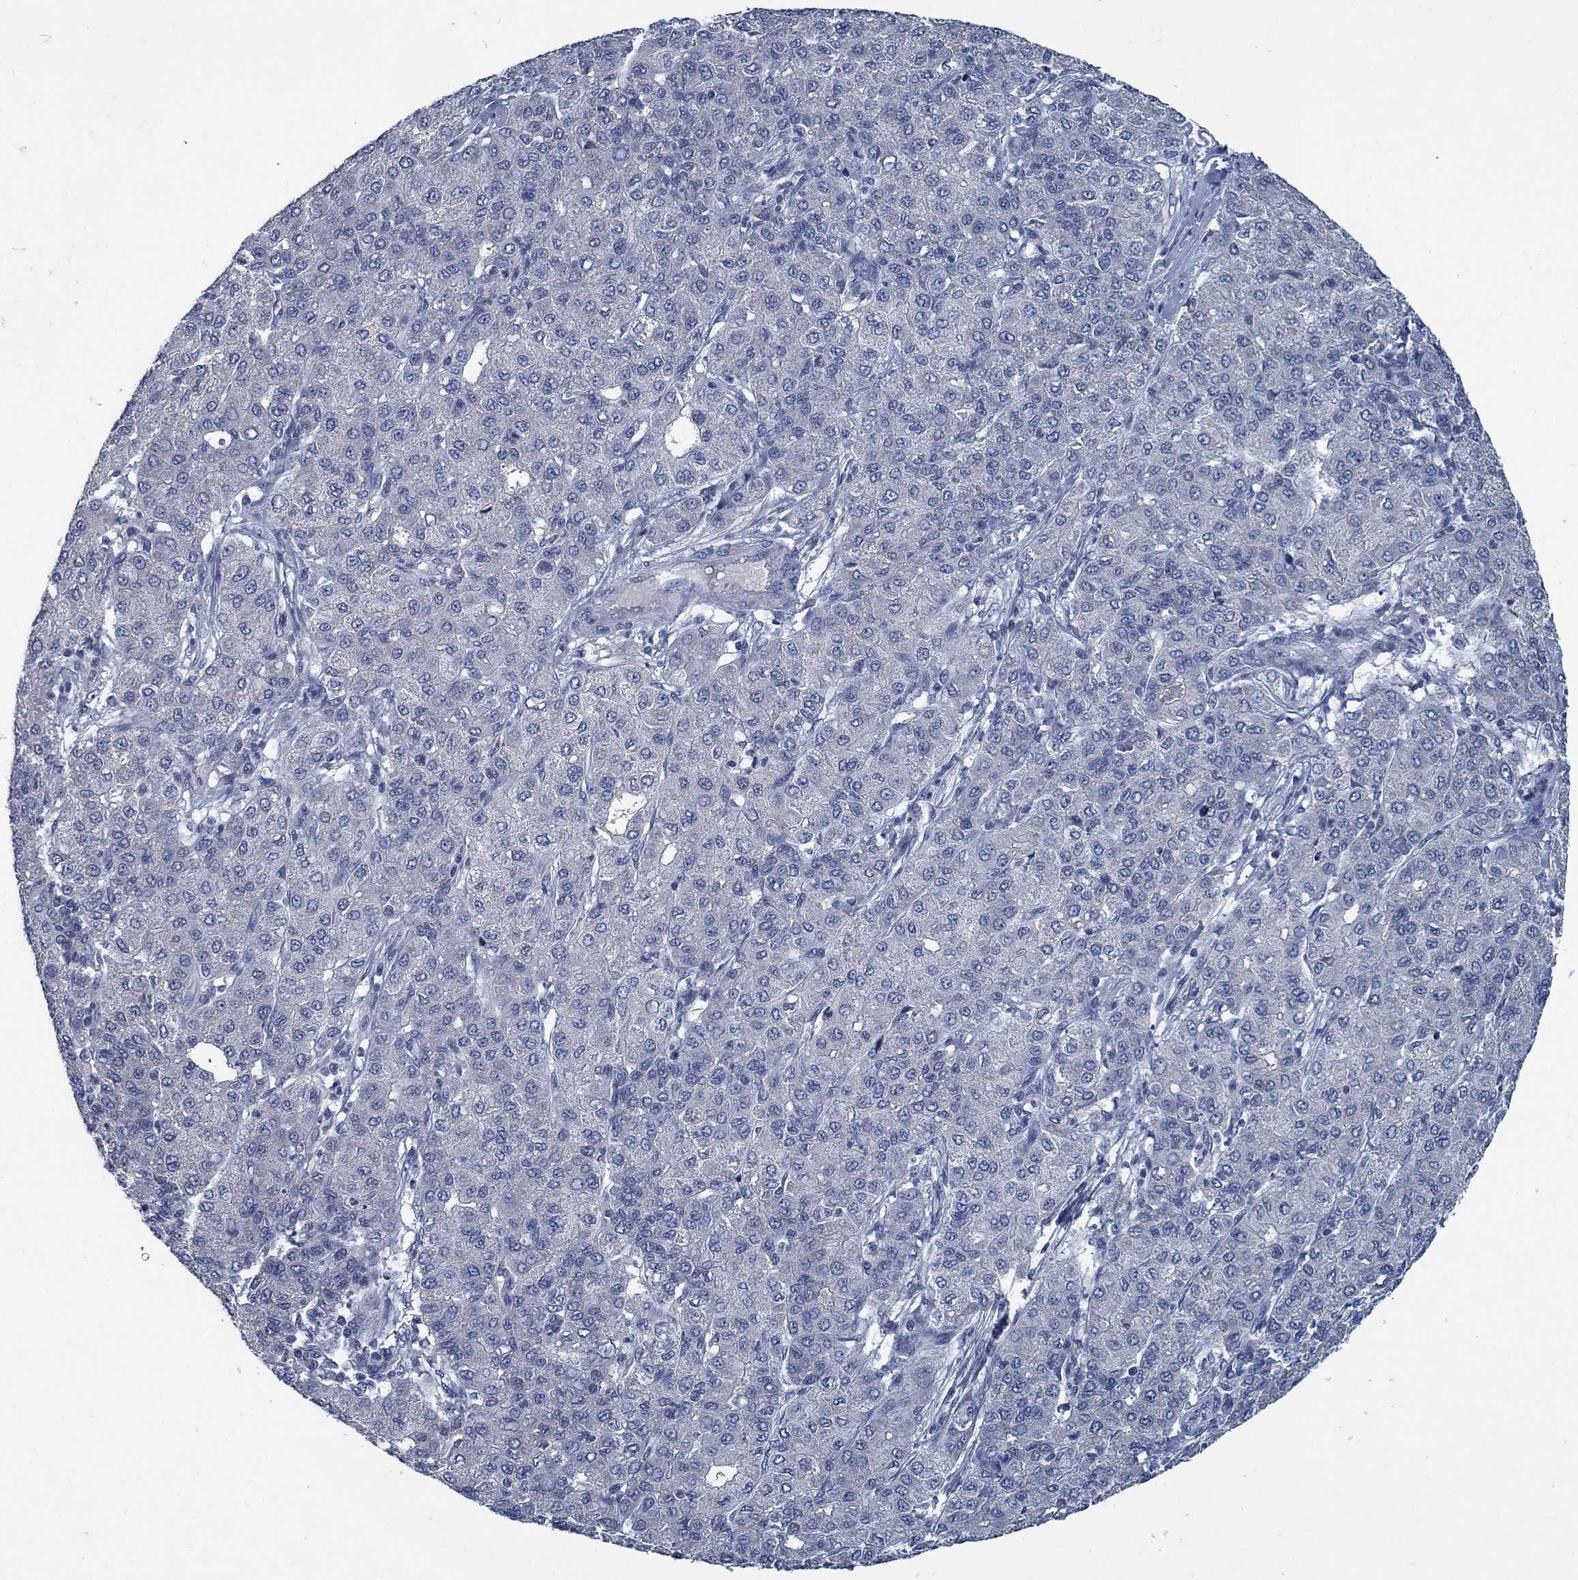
{"staining": {"intensity": "negative", "quantity": "none", "location": "none"}, "tissue": "liver cancer", "cell_type": "Tumor cells", "image_type": "cancer", "snomed": [{"axis": "morphology", "description": "Carcinoma, Hepatocellular, NOS"}, {"axis": "topography", "description": "Liver"}], "caption": "Protein analysis of liver hepatocellular carcinoma reveals no significant staining in tumor cells.", "gene": "PNMA8A", "patient": {"sex": "male", "age": 65}}